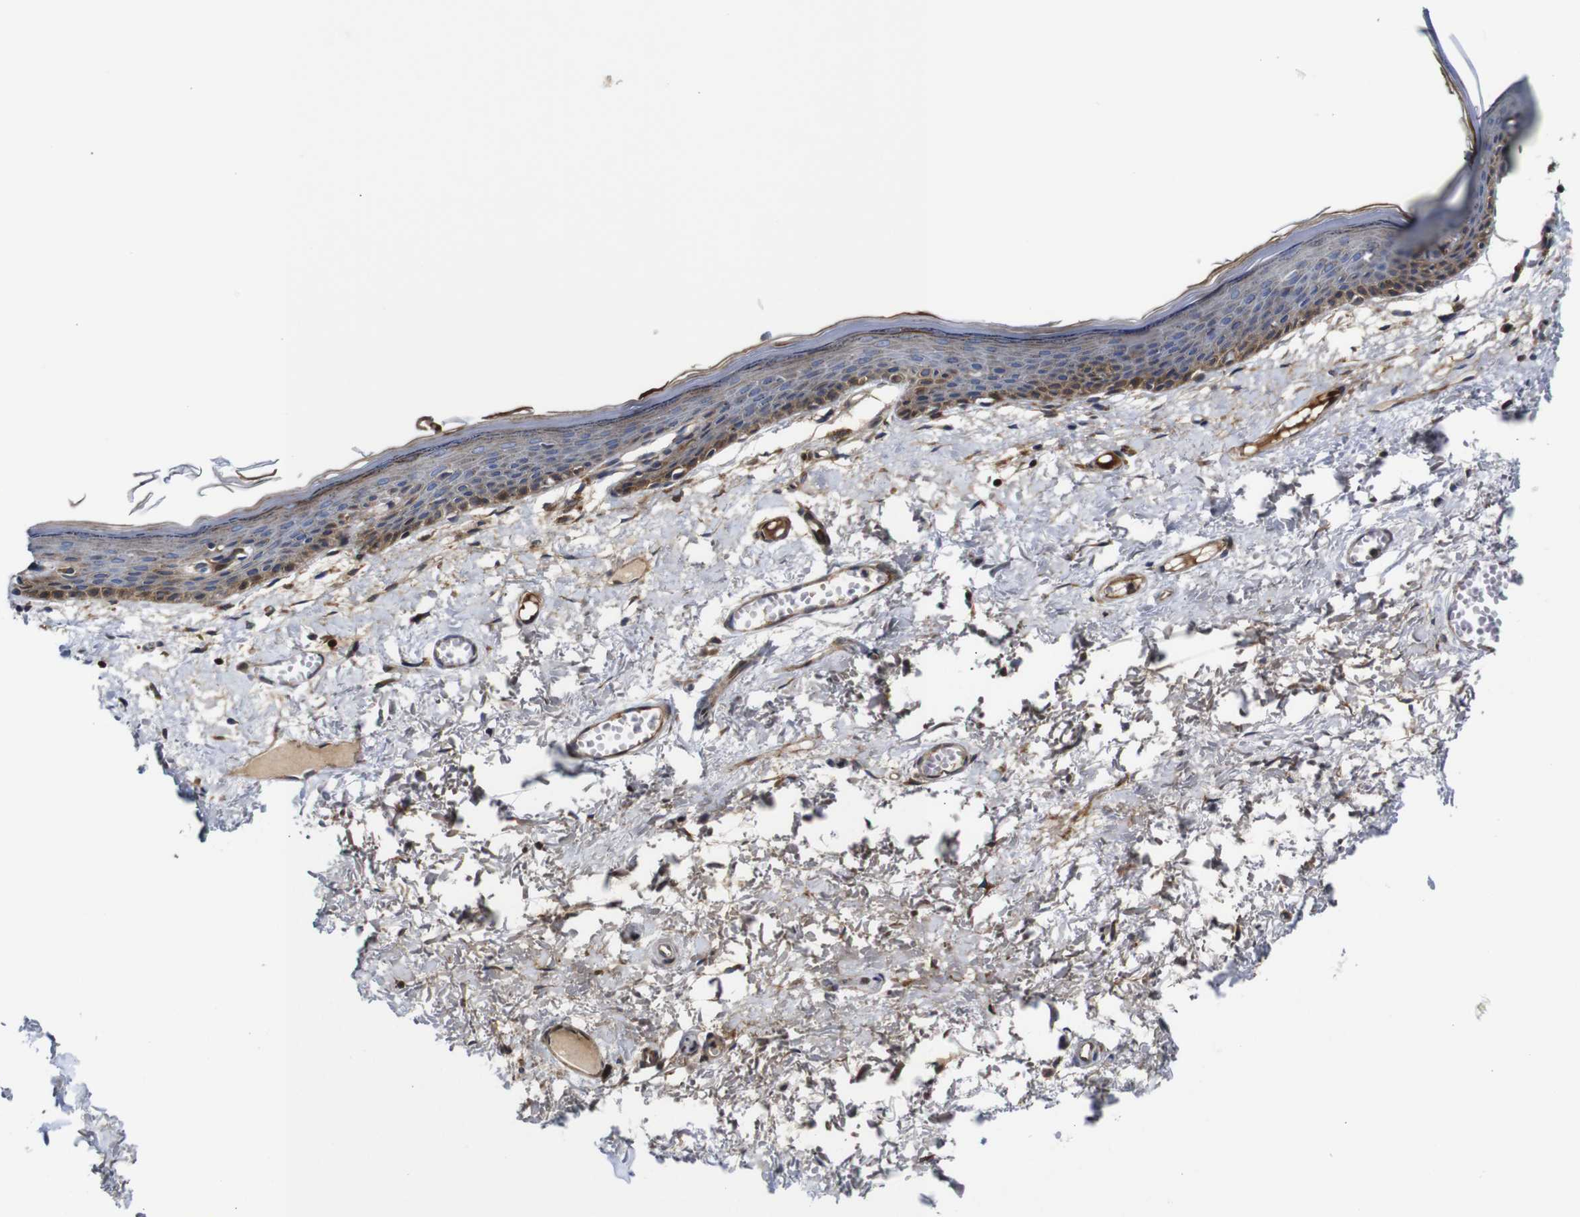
{"staining": {"intensity": "moderate", "quantity": "<25%", "location": "cytoplasmic/membranous"}, "tissue": "skin", "cell_type": "Epidermal cells", "image_type": "normal", "snomed": [{"axis": "morphology", "description": "Normal tissue, NOS"}, {"axis": "topography", "description": "Vulva"}], "caption": "High-magnification brightfield microscopy of unremarkable skin stained with DAB (3,3'-diaminobenzidine) (brown) and counterstained with hematoxylin (blue). epidermal cells exhibit moderate cytoplasmic/membranous positivity is present in approximately<25% of cells.", "gene": "CLCC1", "patient": {"sex": "female", "age": 54}}